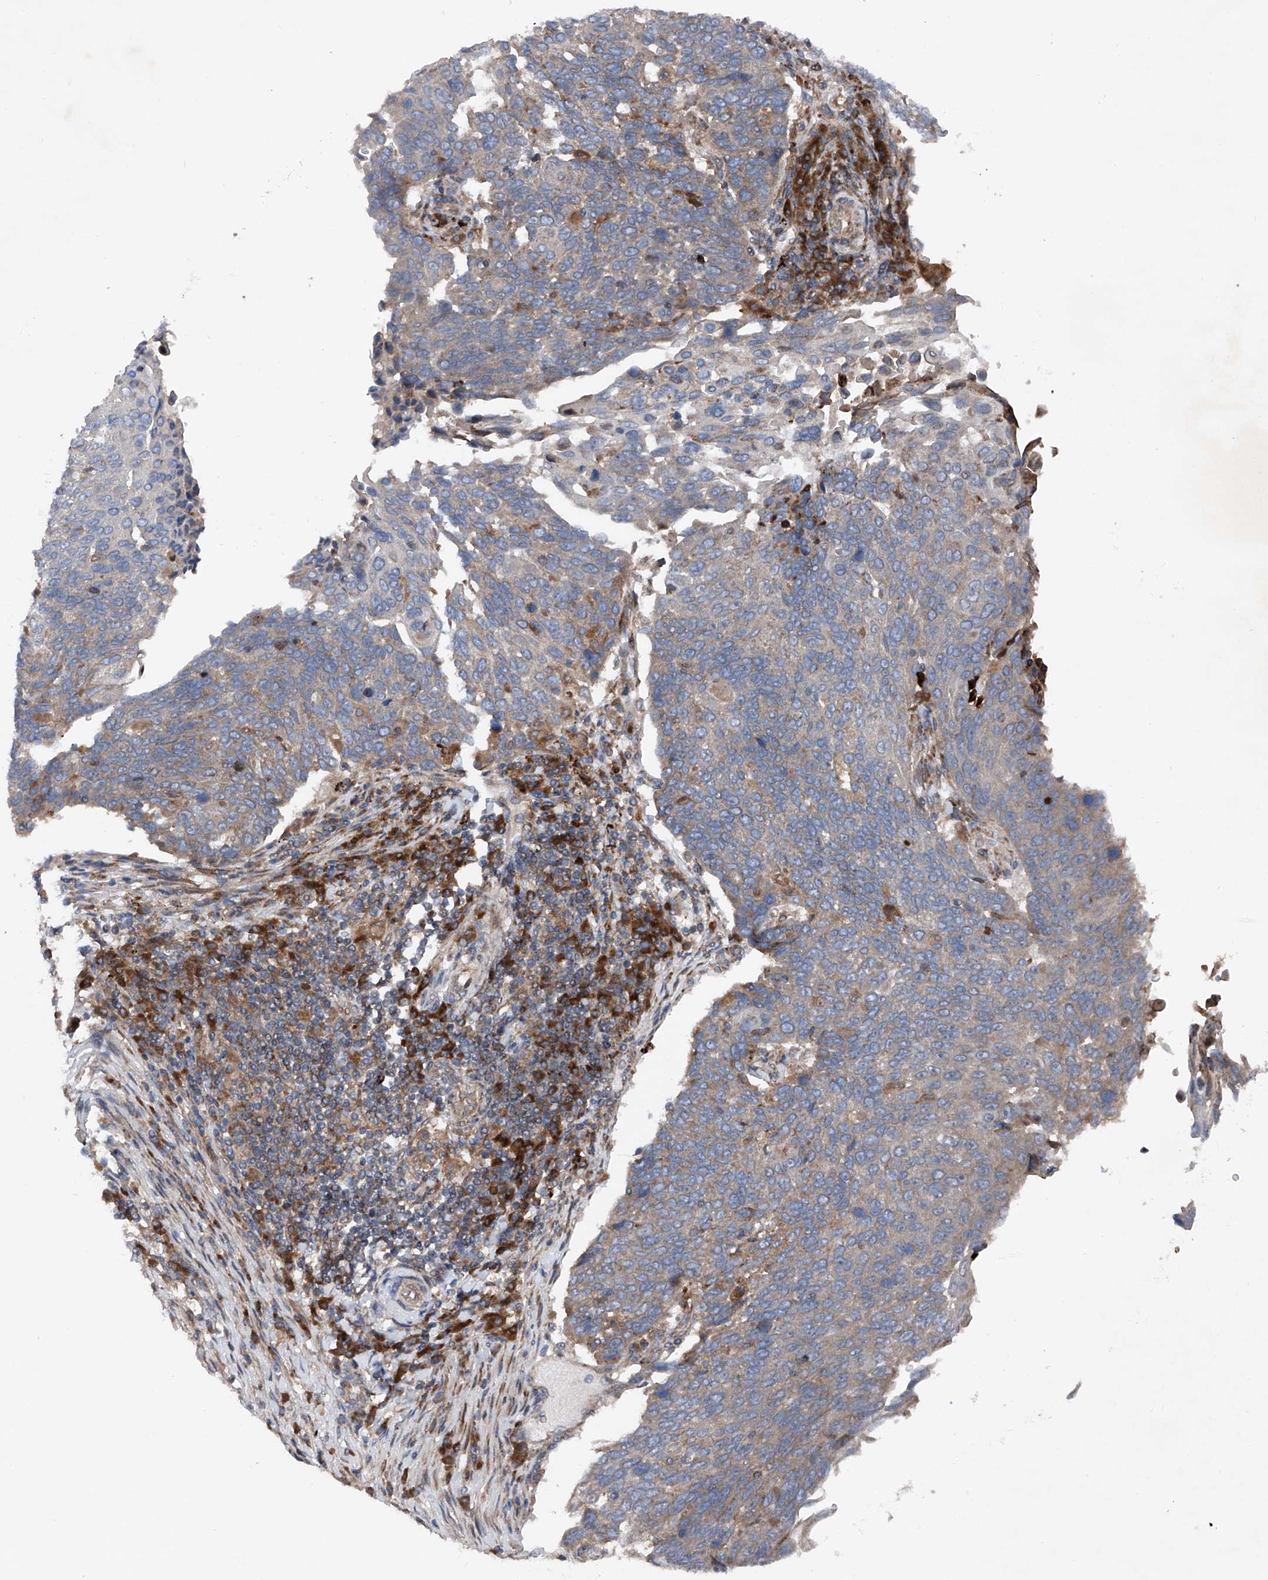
{"staining": {"intensity": "moderate", "quantity": ">75%", "location": "cytoplasmic/membranous"}, "tissue": "lung cancer", "cell_type": "Tumor cells", "image_type": "cancer", "snomed": [{"axis": "morphology", "description": "Squamous cell carcinoma, NOS"}, {"axis": "topography", "description": "Lung"}], "caption": "Lung squamous cell carcinoma stained for a protein reveals moderate cytoplasmic/membranous positivity in tumor cells.", "gene": "DAD1", "patient": {"sex": "male", "age": 66}}